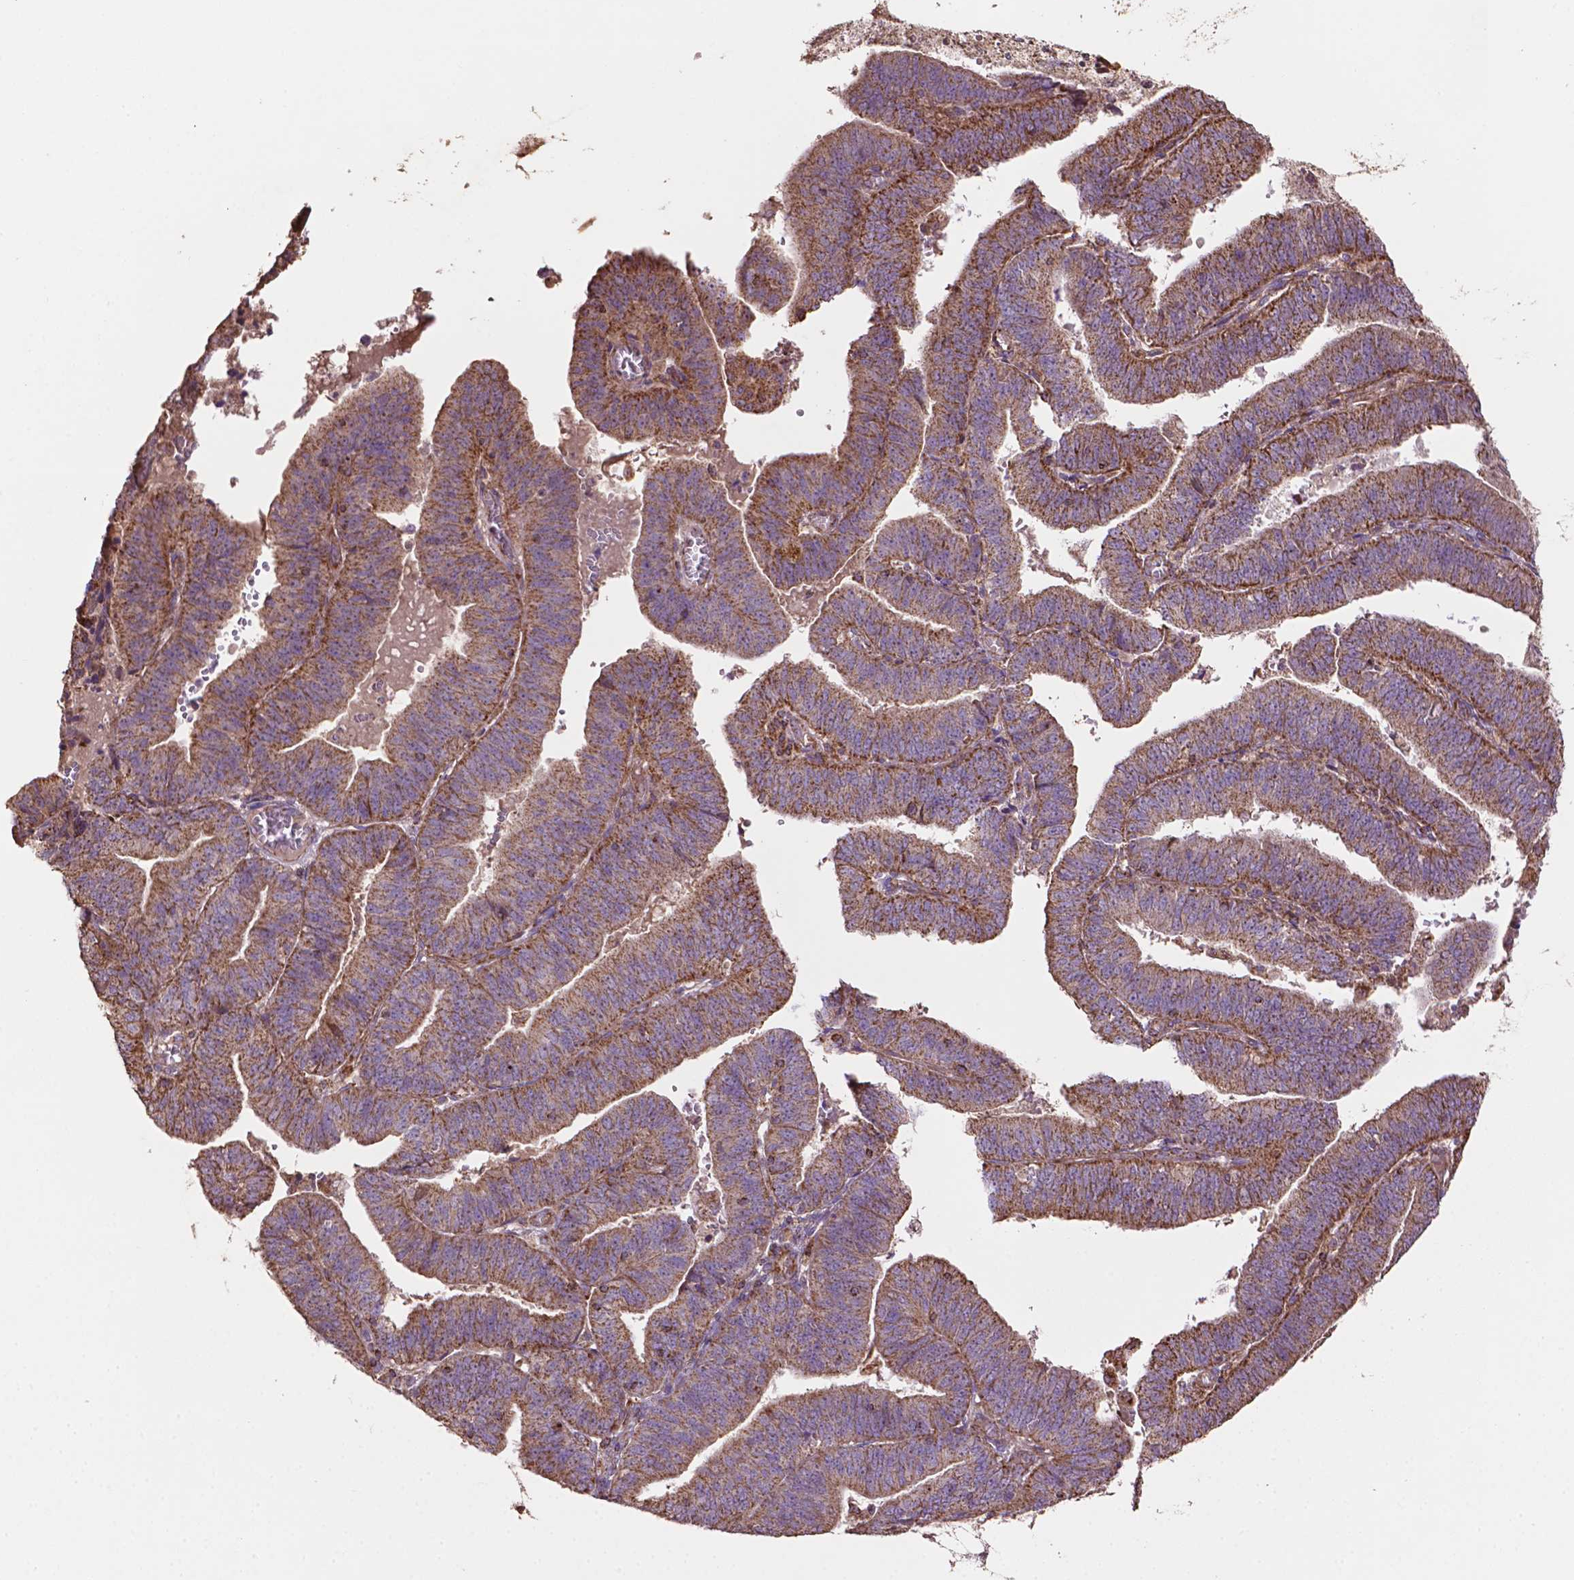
{"staining": {"intensity": "moderate", "quantity": ">75%", "location": "cytoplasmic/membranous"}, "tissue": "endometrial cancer", "cell_type": "Tumor cells", "image_type": "cancer", "snomed": [{"axis": "morphology", "description": "Adenocarcinoma, NOS"}, {"axis": "topography", "description": "Endometrium"}], "caption": "Immunohistochemistry (IHC) micrograph of endometrial cancer (adenocarcinoma) stained for a protein (brown), which shows medium levels of moderate cytoplasmic/membranous positivity in approximately >75% of tumor cells.", "gene": "LRR1", "patient": {"sex": "female", "age": 82}}